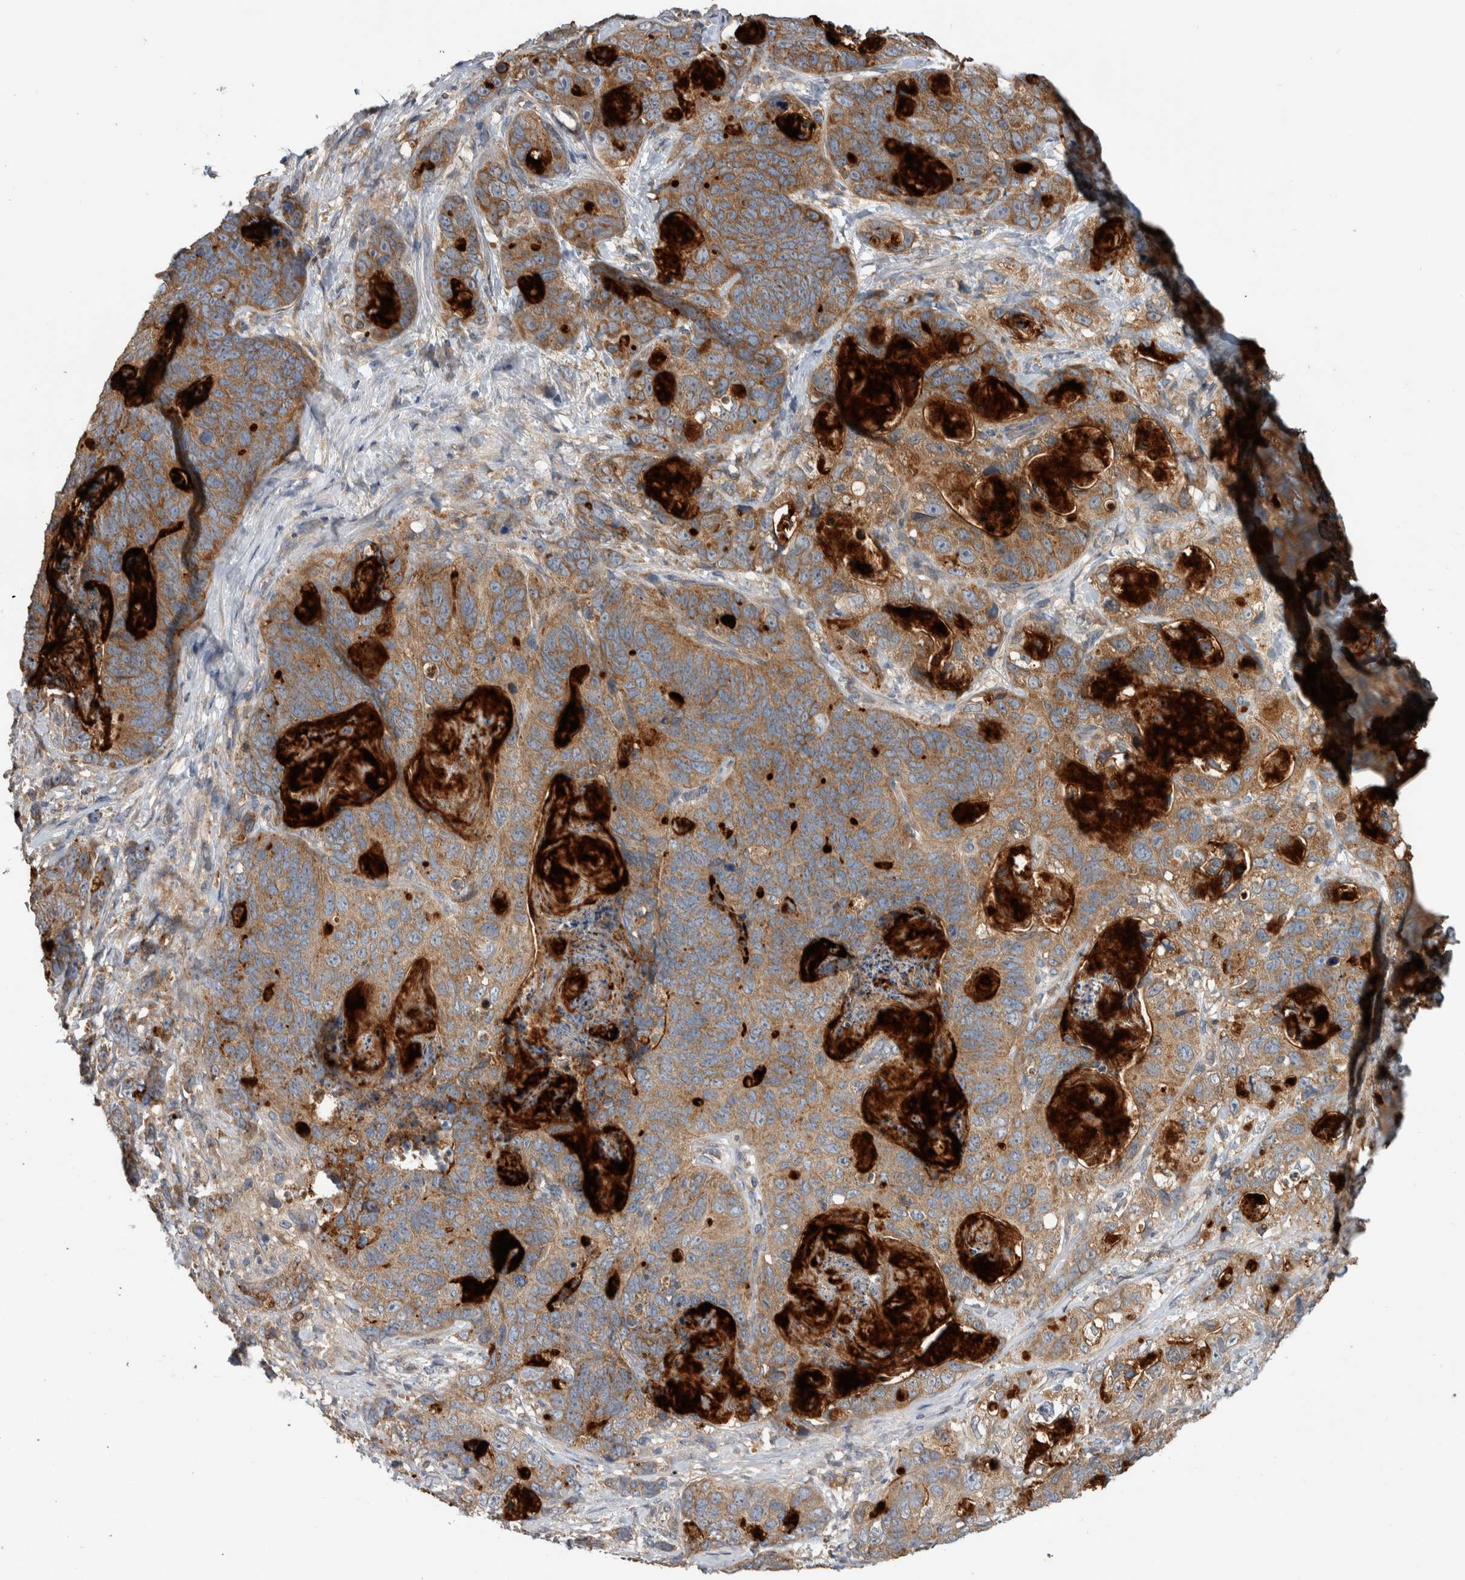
{"staining": {"intensity": "moderate", "quantity": ">75%", "location": "cytoplasmic/membranous"}, "tissue": "stomach cancer", "cell_type": "Tumor cells", "image_type": "cancer", "snomed": [{"axis": "morphology", "description": "Normal tissue, NOS"}, {"axis": "morphology", "description": "Adenocarcinoma, NOS"}, {"axis": "topography", "description": "Stomach"}], "caption": "Moderate cytoplasmic/membranous protein expression is seen in about >75% of tumor cells in adenocarcinoma (stomach).", "gene": "SDCBP", "patient": {"sex": "female", "age": 89}}